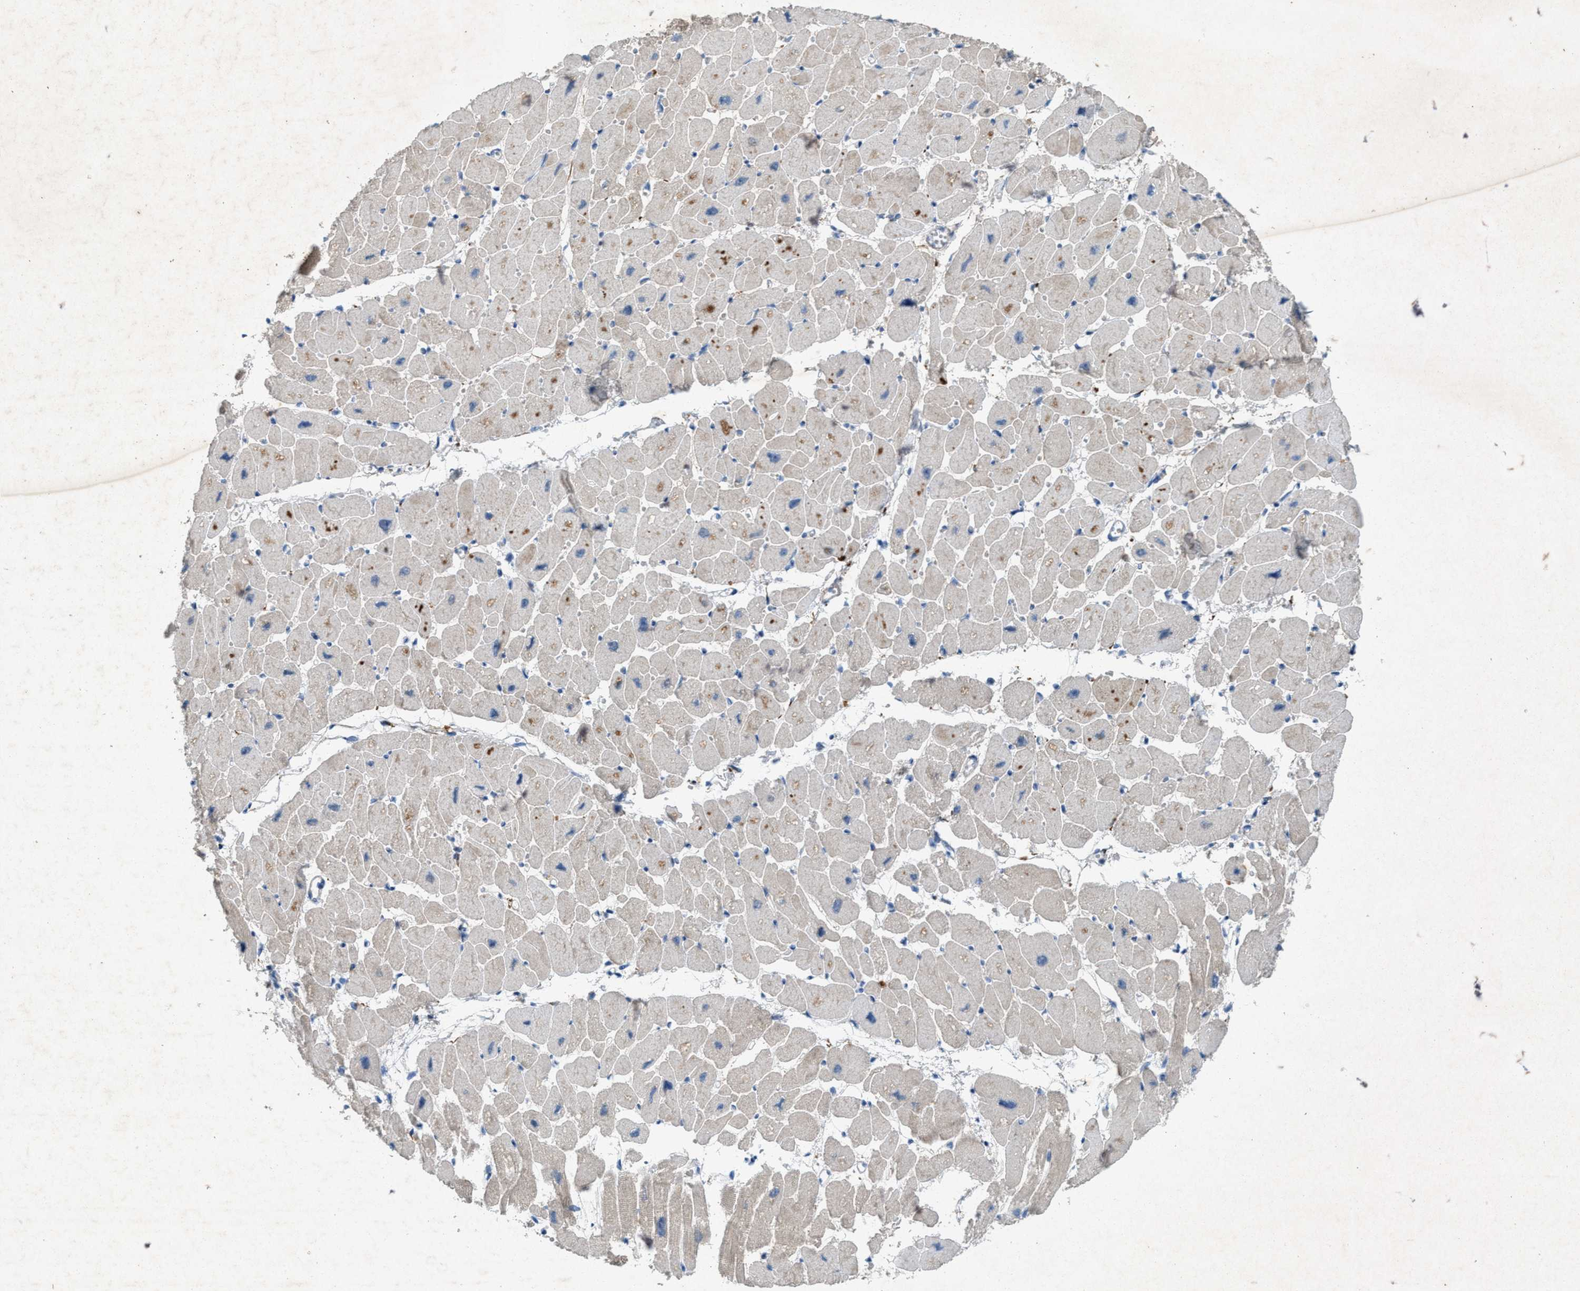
{"staining": {"intensity": "weak", "quantity": ">75%", "location": "cytoplasmic/membranous"}, "tissue": "heart muscle", "cell_type": "Cardiomyocytes", "image_type": "normal", "snomed": [{"axis": "morphology", "description": "Normal tissue, NOS"}, {"axis": "topography", "description": "Heart"}], "caption": "Immunohistochemistry image of normal heart muscle: human heart muscle stained using immunohistochemistry (IHC) shows low levels of weak protein expression localized specifically in the cytoplasmic/membranous of cardiomyocytes, appearing as a cytoplasmic/membranous brown color.", "gene": "URGCP", "patient": {"sex": "female", "age": 54}}